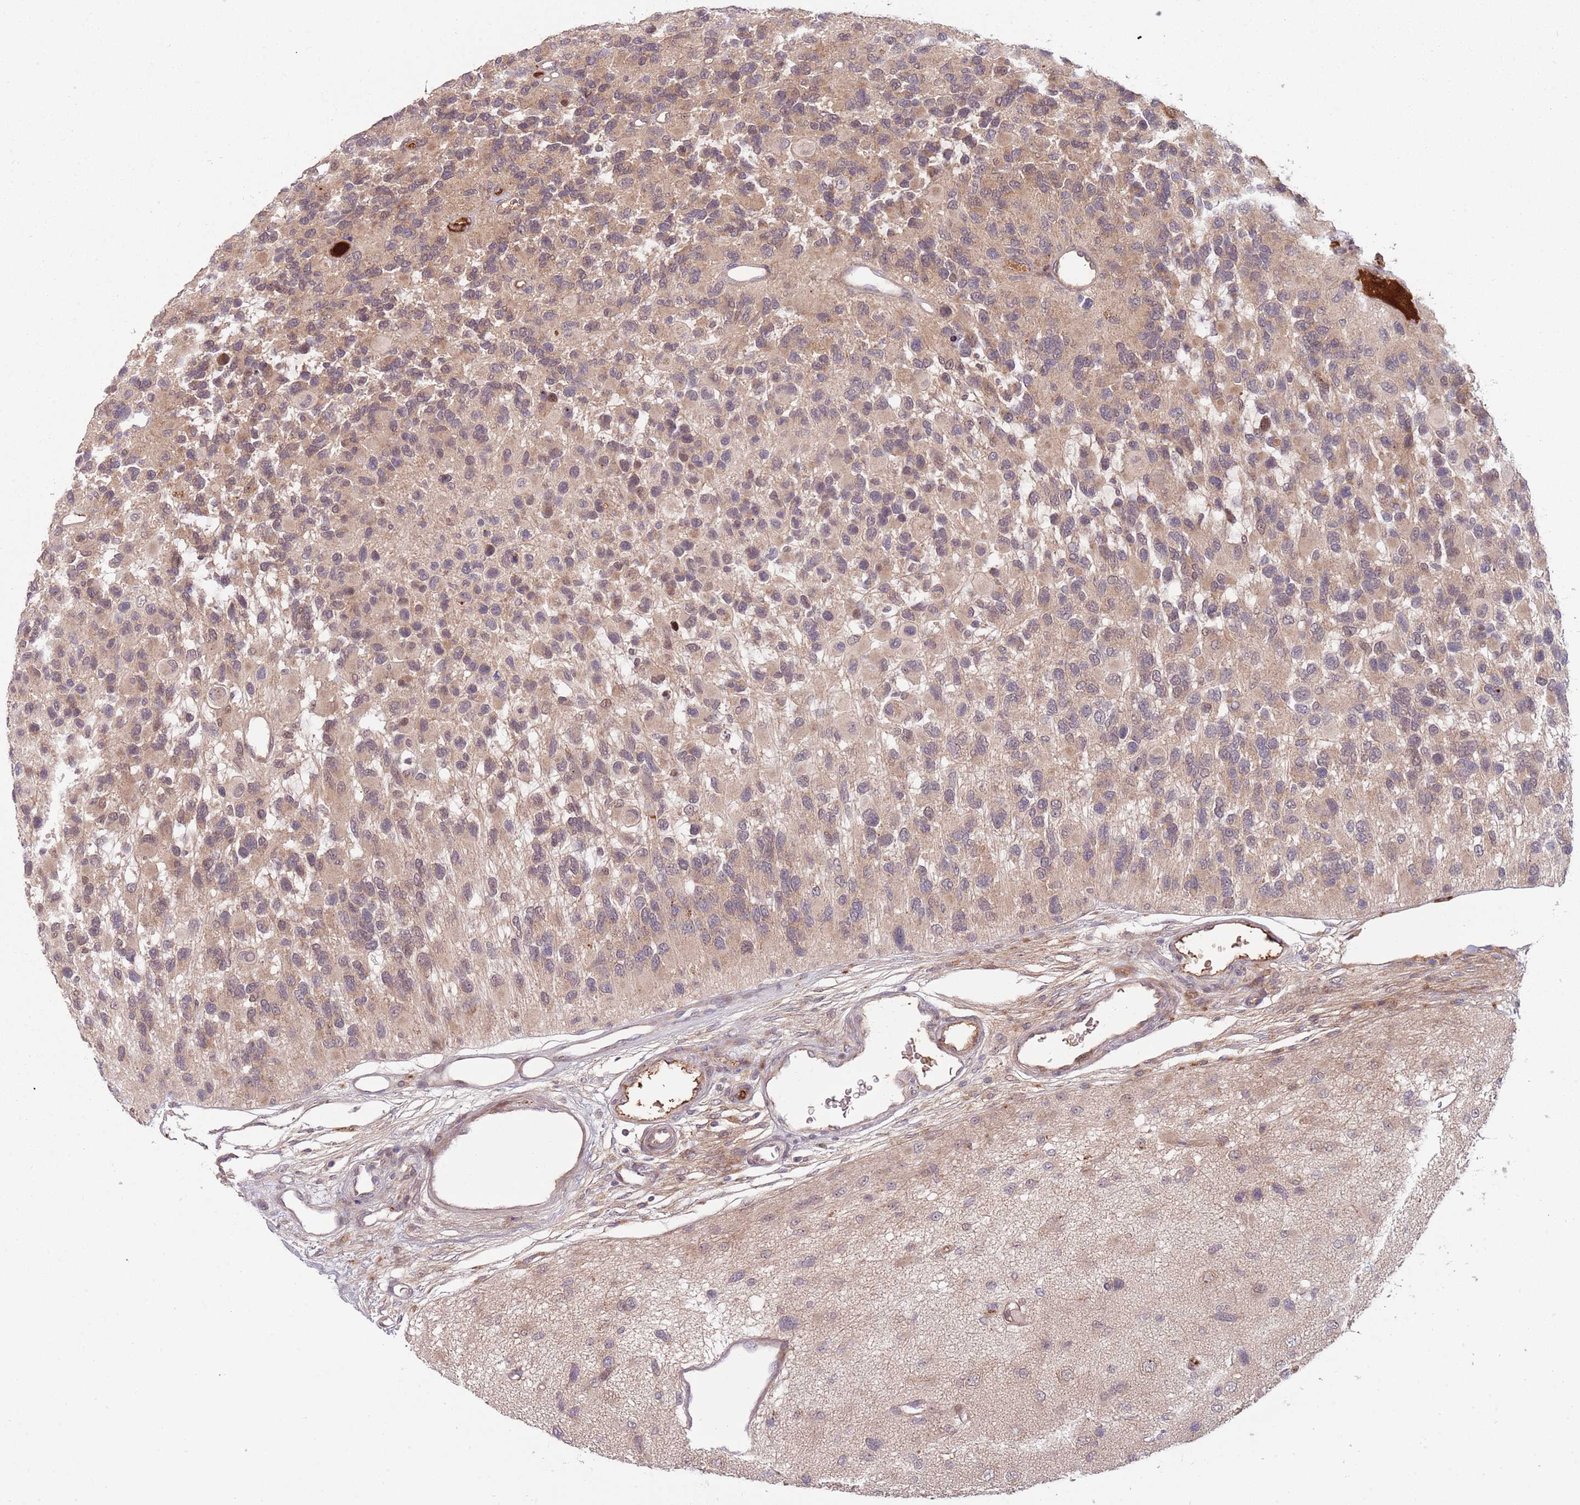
{"staining": {"intensity": "weak", "quantity": "25%-75%", "location": "cytoplasmic/membranous"}, "tissue": "glioma", "cell_type": "Tumor cells", "image_type": "cancer", "snomed": [{"axis": "morphology", "description": "Glioma, malignant, High grade"}, {"axis": "topography", "description": "Brain"}], "caption": "Glioma was stained to show a protein in brown. There is low levels of weak cytoplasmic/membranous expression in about 25%-75% of tumor cells.", "gene": "NT5DC4", "patient": {"sex": "male", "age": 77}}